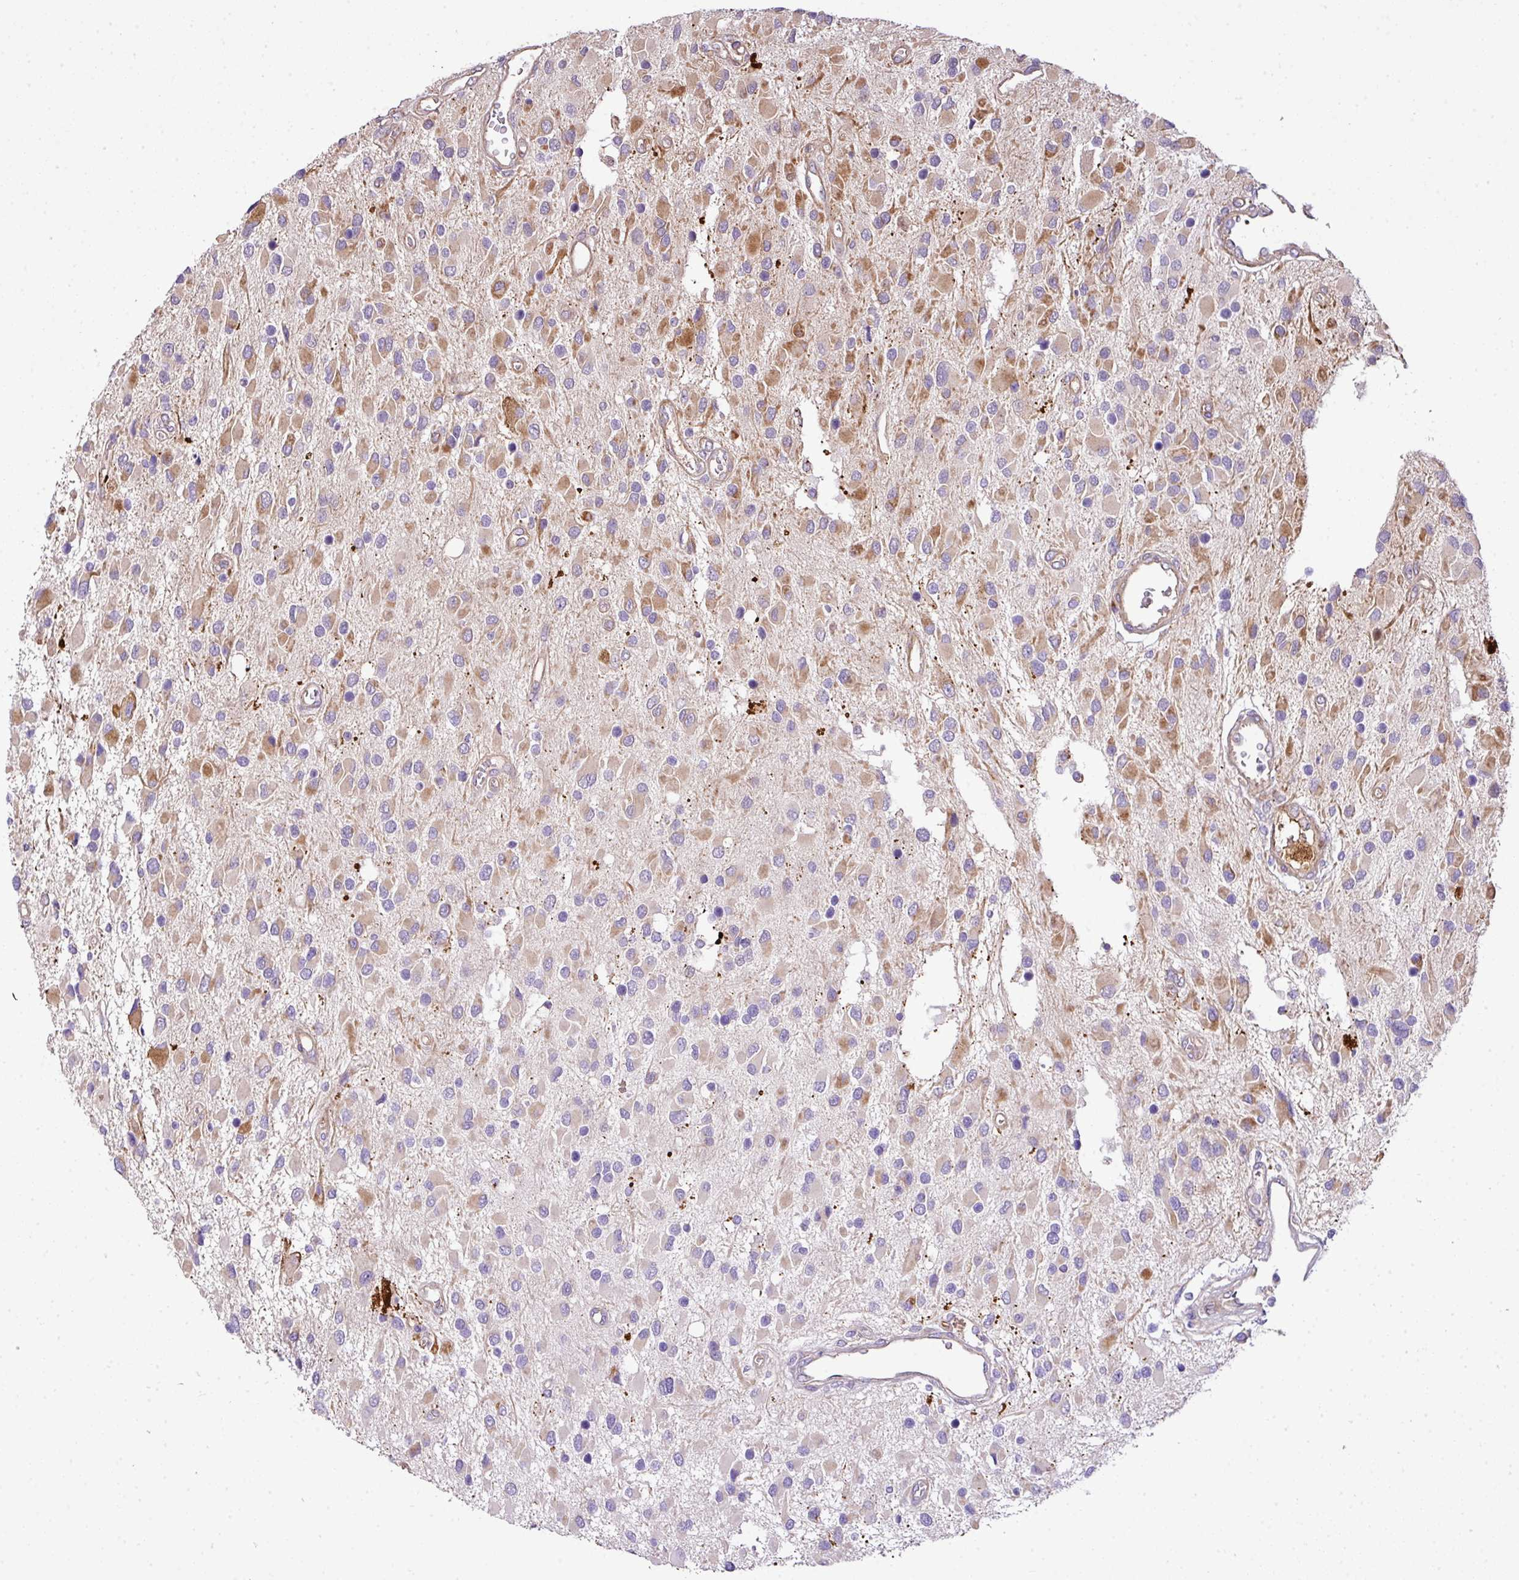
{"staining": {"intensity": "moderate", "quantity": "25%-75%", "location": "cytoplasmic/membranous"}, "tissue": "glioma", "cell_type": "Tumor cells", "image_type": "cancer", "snomed": [{"axis": "morphology", "description": "Glioma, malignant, High grade"}, {"axis": "topography", "description": "Brain"}], "caption": "An image of high-grade glioma (malignant) stained for a protein demonstrates moderate cytoplasmic/membranous brown staining in tumor cells.", "gene": "CTXN2", "patient": {"sex": "male", "age": 53}}